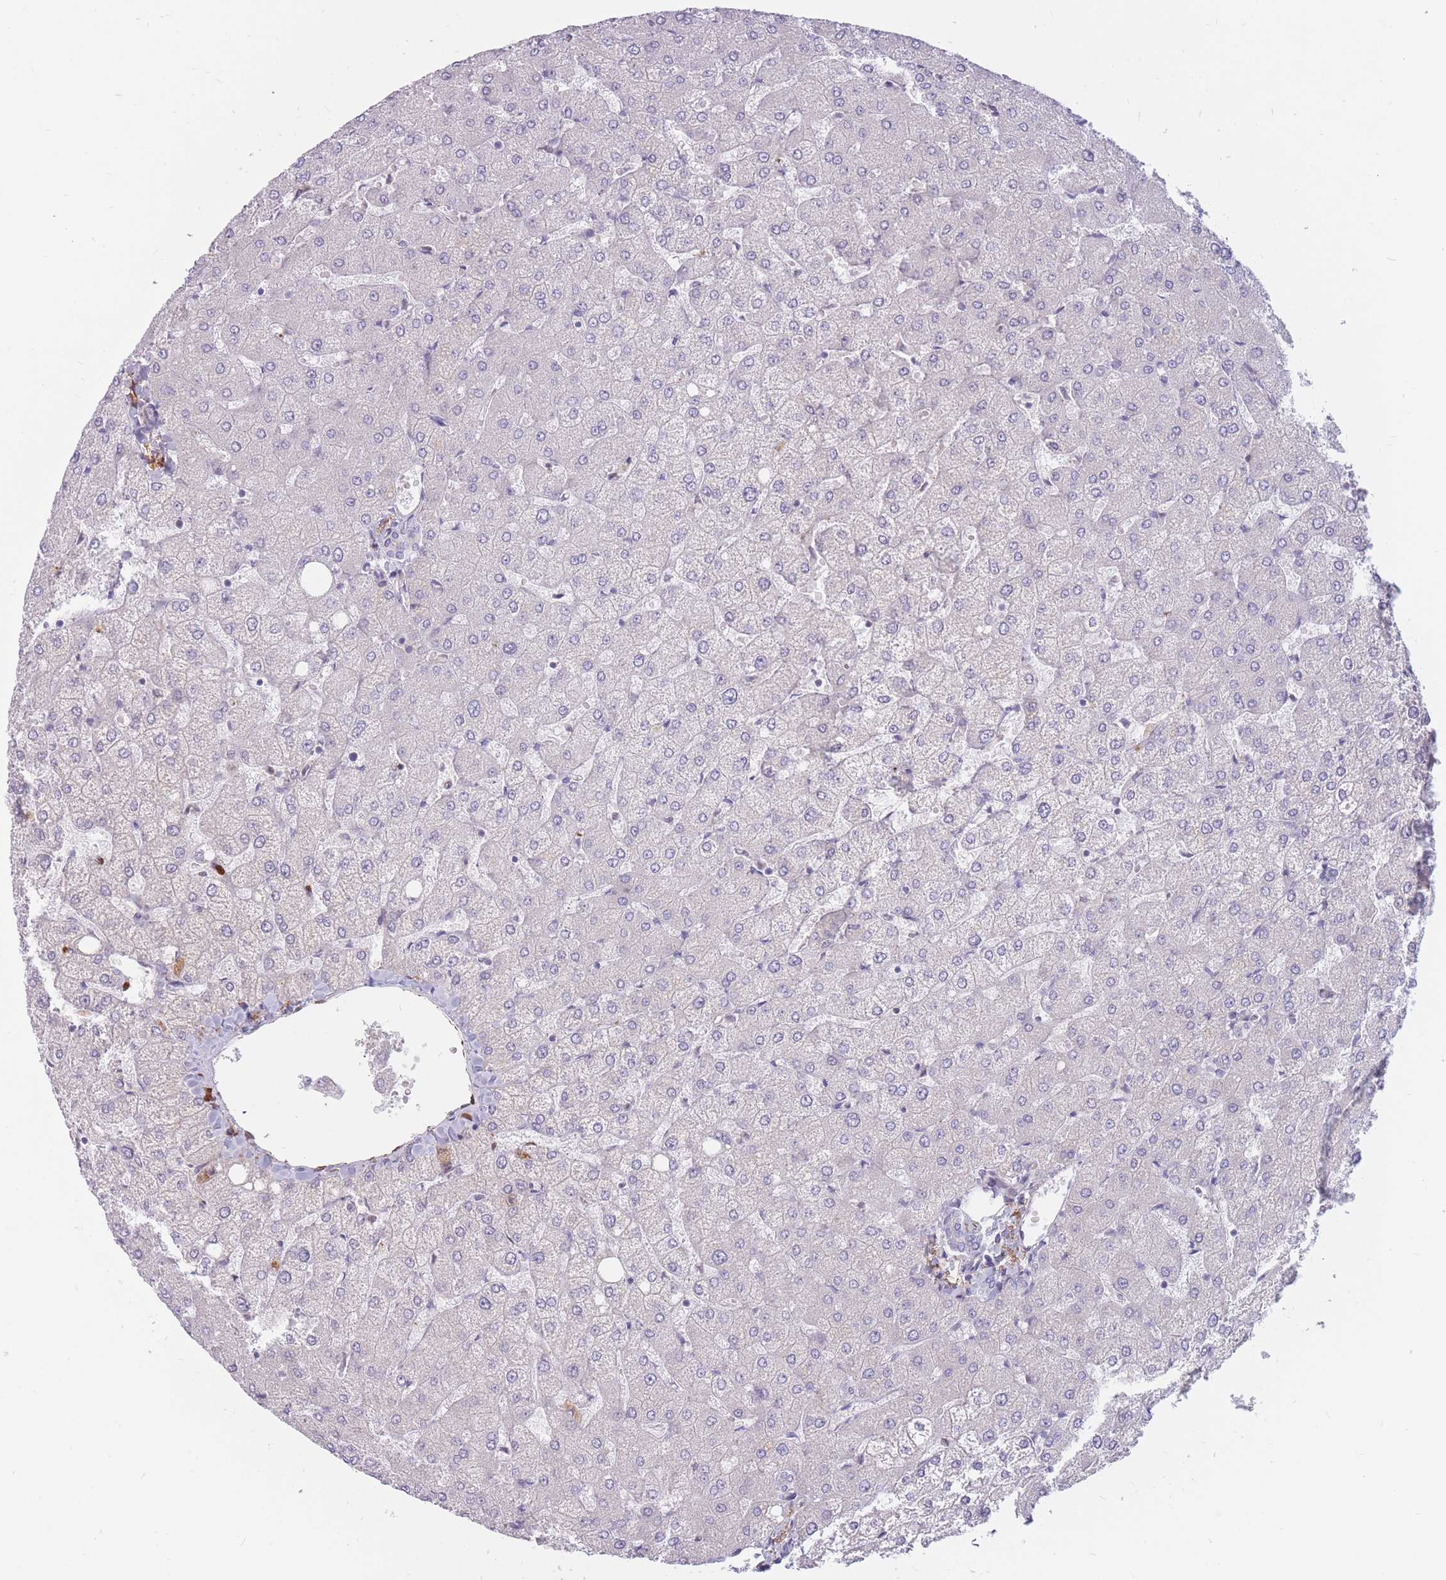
{"staining": {"intensity": "negative", "quantity": "none", "location": "none"}, "tissue": "liver", "cell_type": "Cholangiocytes", "image_type": "normal", "snomed": [{"axis": "morphology", "description": "Normal tissue, NOS"}, {"axis": "topography", "description": "Liver"}], "caption": "Immunohistochemical staining of benign human liver demonstrates no significant positivity in cholangiocytes. Nuclei are stained in blue.", "gene": "PTGDR", "patient": {"sex": "female", "age": 54}}